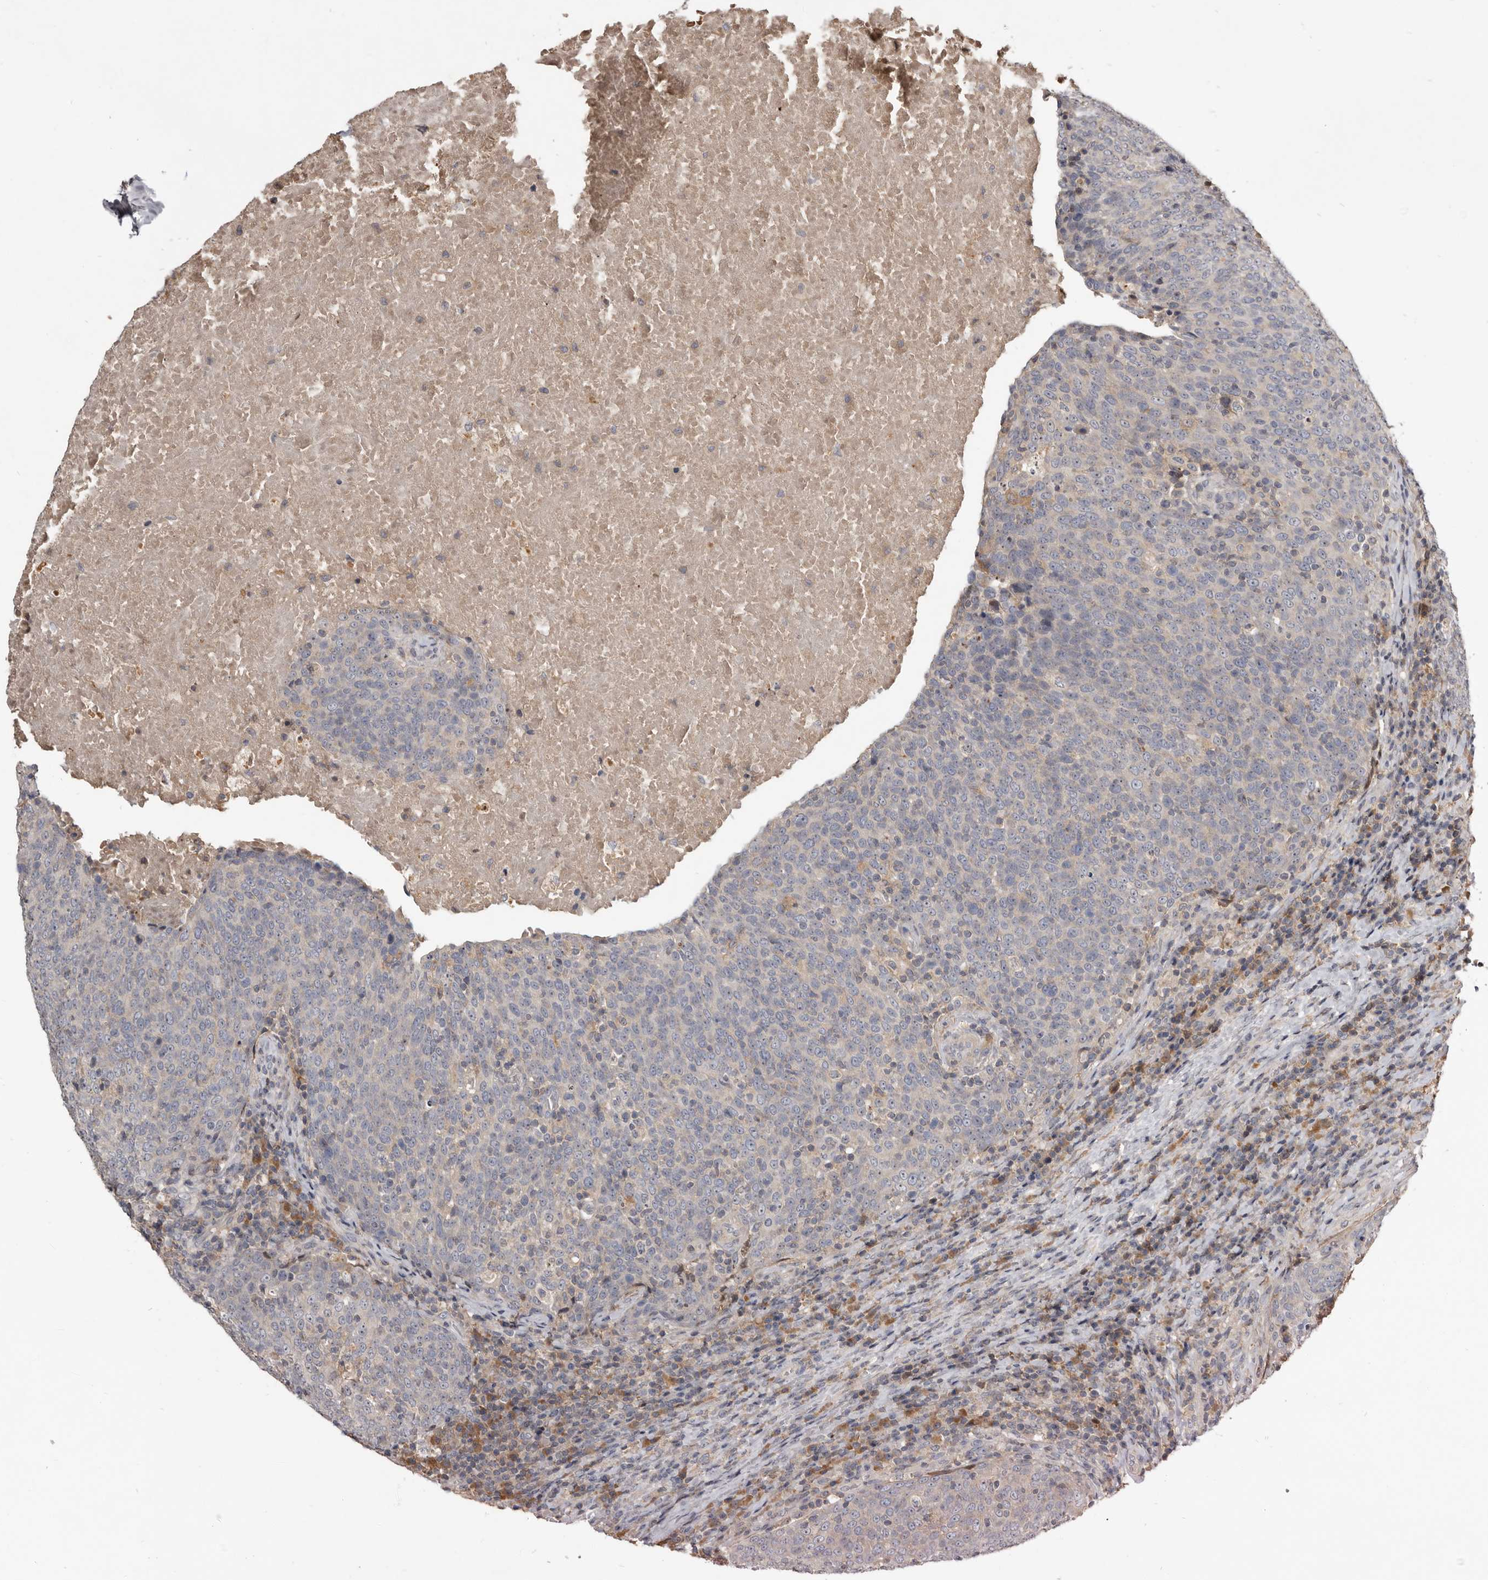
{"staining": {"intensity": "negative", "quantity": "none", "location": "none"}, "tissue": "head and neck cancer", "cell_type": "Tumor cells", "image_type": "cancer", "snomed": [{"axis": "morphology", "description": "Squamous cell carcinoma, NOS"}, {"axis": "morphology", "description": "Squamous cell carcinoma, metastatic, NOS"}, {"axis": "topography", "description": "Lymph node"}, {"axis": "topography", "description": "Head-Neck"}], "caption": "Photomicrograph shows no protein staining in tumor cells of head and neck cancer tissue.", "gene": "TTC39A", "patient": {"sex": "male", "age": 62}}